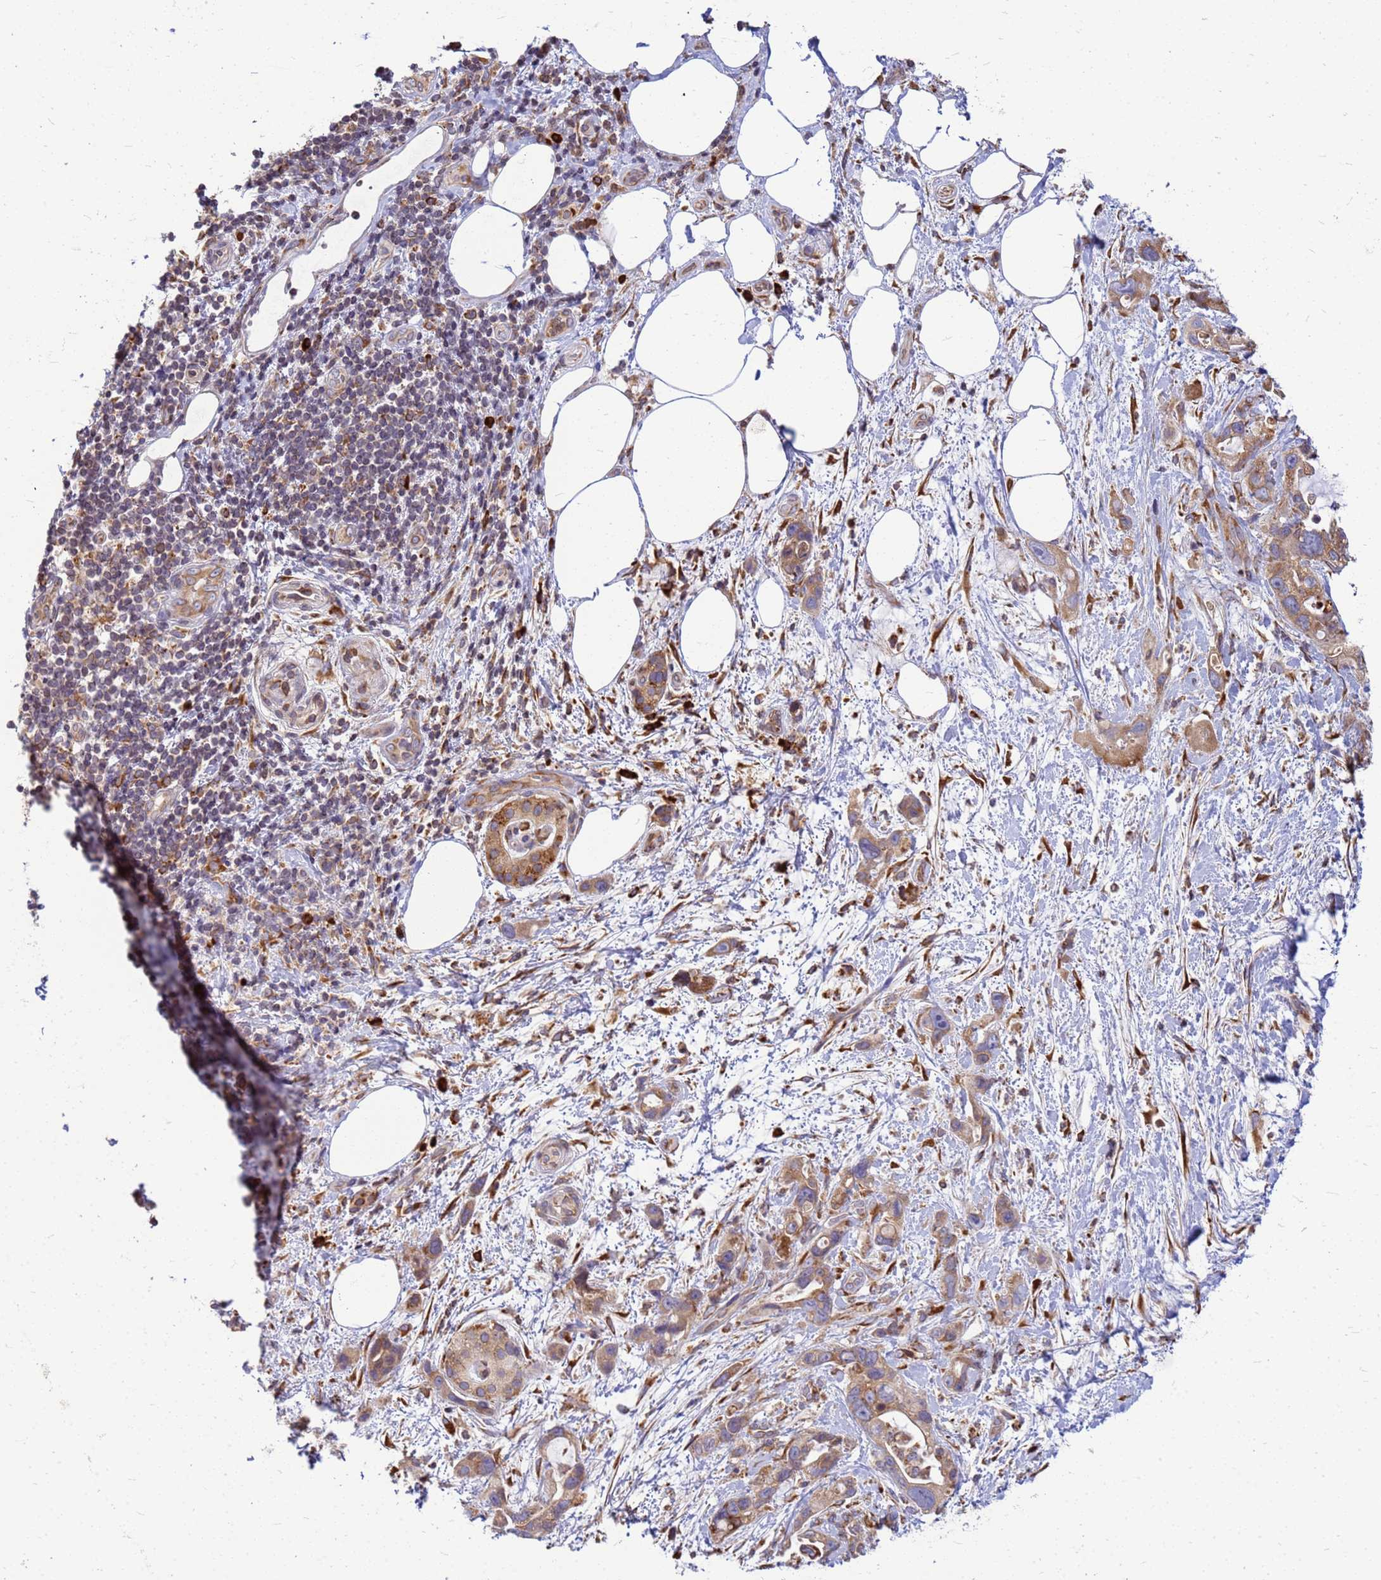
{"staining": {"intensity": "moderate", "quantity": "25%-75%", "location": "cytoplasmic/membranous"}, "tissue": "pancreatic cancer", "cell_type": "Tumor cells", "image_type": "cancer", "snomed": [{"axis": "morphology", "description": "Adenocarcinoma, NOS"}, {"axis": "topography", "description": "Pancreas"}], "caption": "Immunohistochemical staining of adenocarcinoma (pancreatic) demonstrates medium levels of moderate cytoplasmic/membranous protein positivity in about 25%-75% of tumor cells.", "gene": "SSR4", "patient": {"sex": "female", "age": 61}}